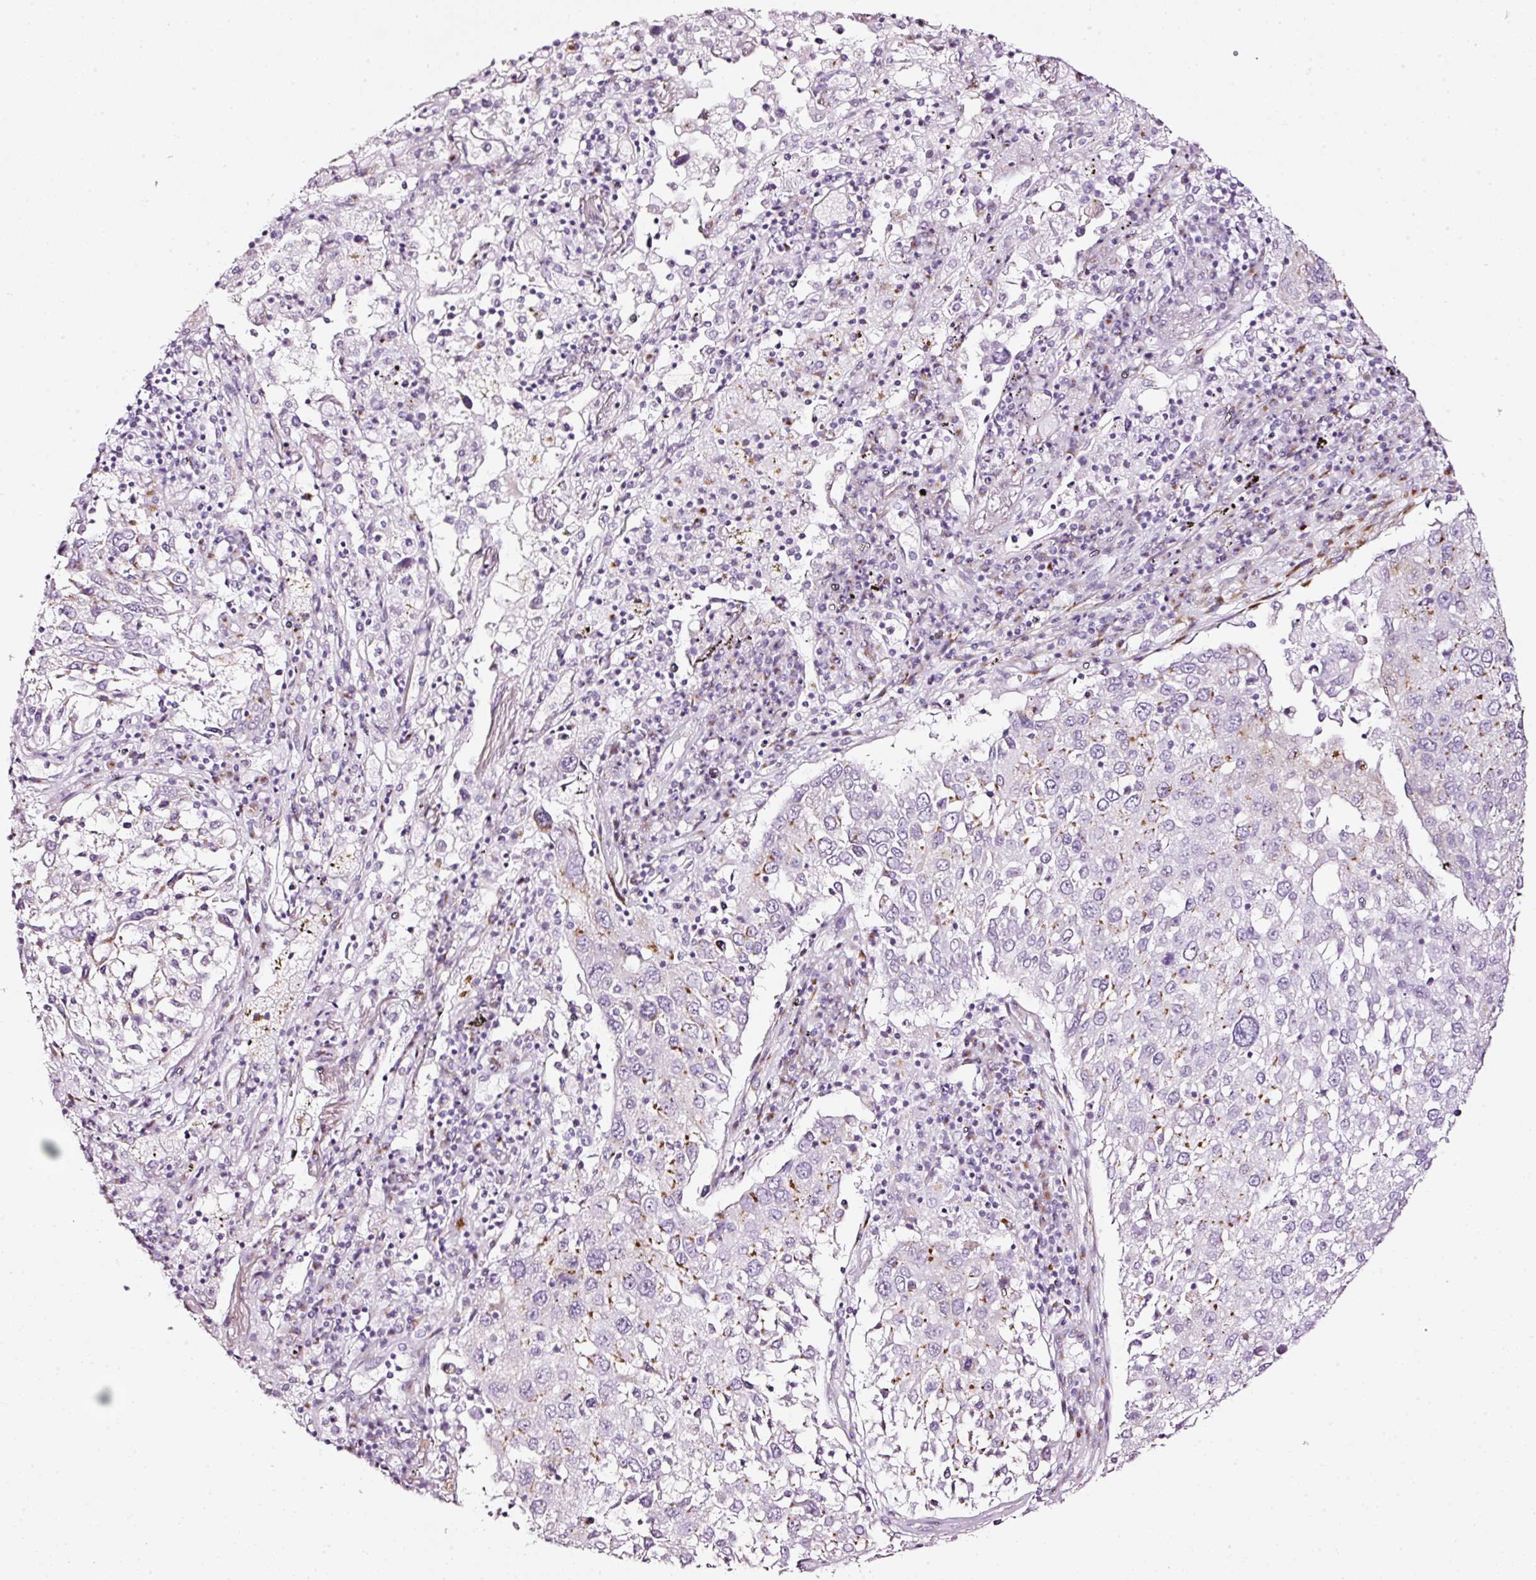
{"staining": {"intensity": "moderate", "quantity": "<25%", "location": "cytoplasmic/membranous"}, "tissue": "lung cancer", "cell_type": "Tumor cells", "image_type": "cancer", "snomed": [{"axis": "morphology", "description": "Squamous cell carcinoma, NOS"}, {"axis": "topography", "description": "Lung"}], "caption": "Tumor cells reveal low levels of moderate cytoplasmic/membranous positivity in approximately <25% of cells in squamous cell carcinoma (lung). (DAB (3,3'-diaminobenzidine) IHC with brightfield microscopy, high magnification).", "gene": "SDF4", "patient": {"sex": "male", "age": 65}}